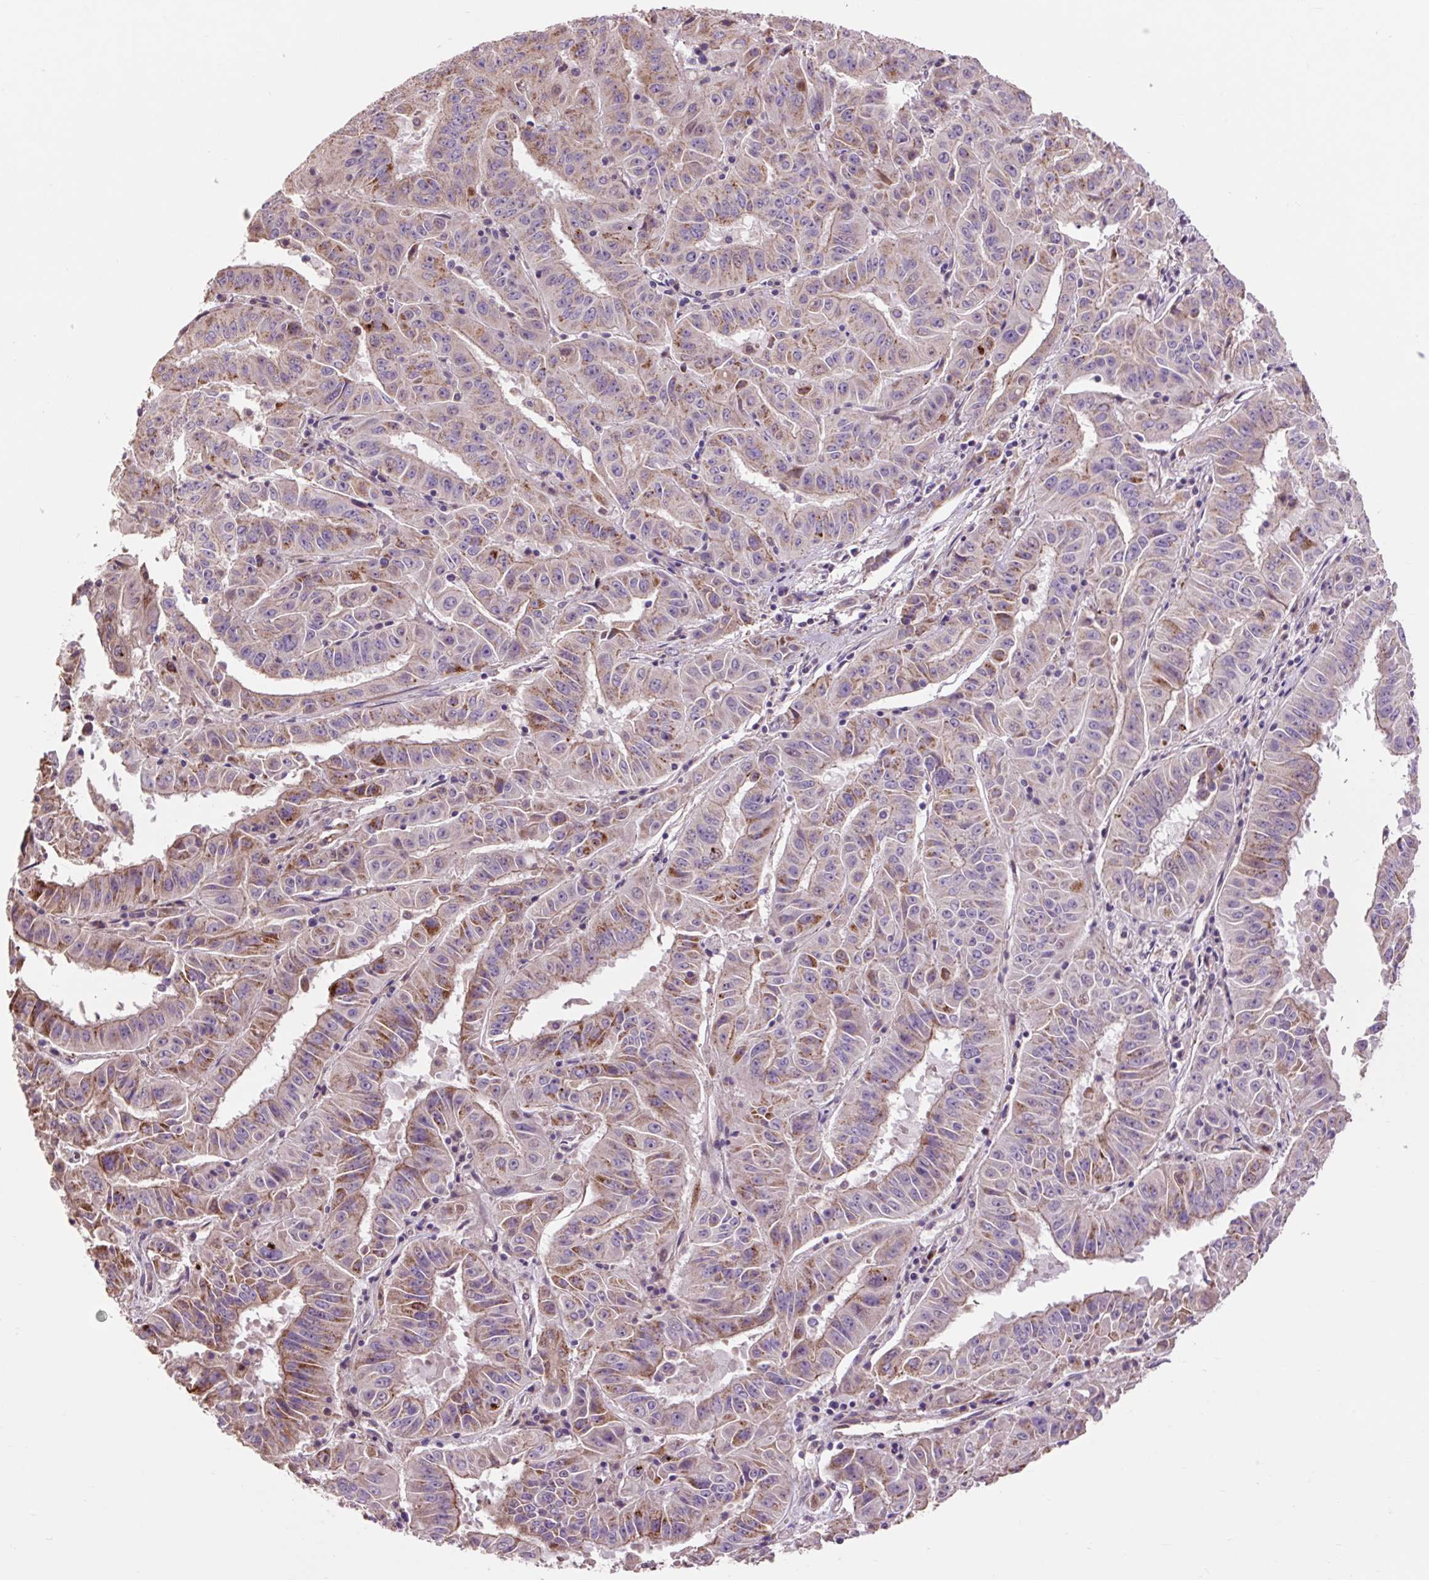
{"staining": {"intensity": "moderate", "quantity": ">75%", "location": "cytoplasmic/membranous"}, "tissue": "pancreatic cancer", "cell_type": "Tumor cells", "image_type": "cancer", "snomed": [{"axis": "morphology", "description": "Adenocarcinoma, NOS"}, {"axis": "topography", "description": "Pancreas"}], "caption": "IHC of human pancreatic cancer reveals medium levels of moderate cytoplasmic/membranous staining in approximately >75% of tumor cells. Using DAB (3,3'-diaminobenzidine) (brown) and hematoxylin (blue) stains, captured at high magnification using brightfield microscopy.", "gene": "PRIMPOL", "patient": {"sex": "male", "age": 63}}